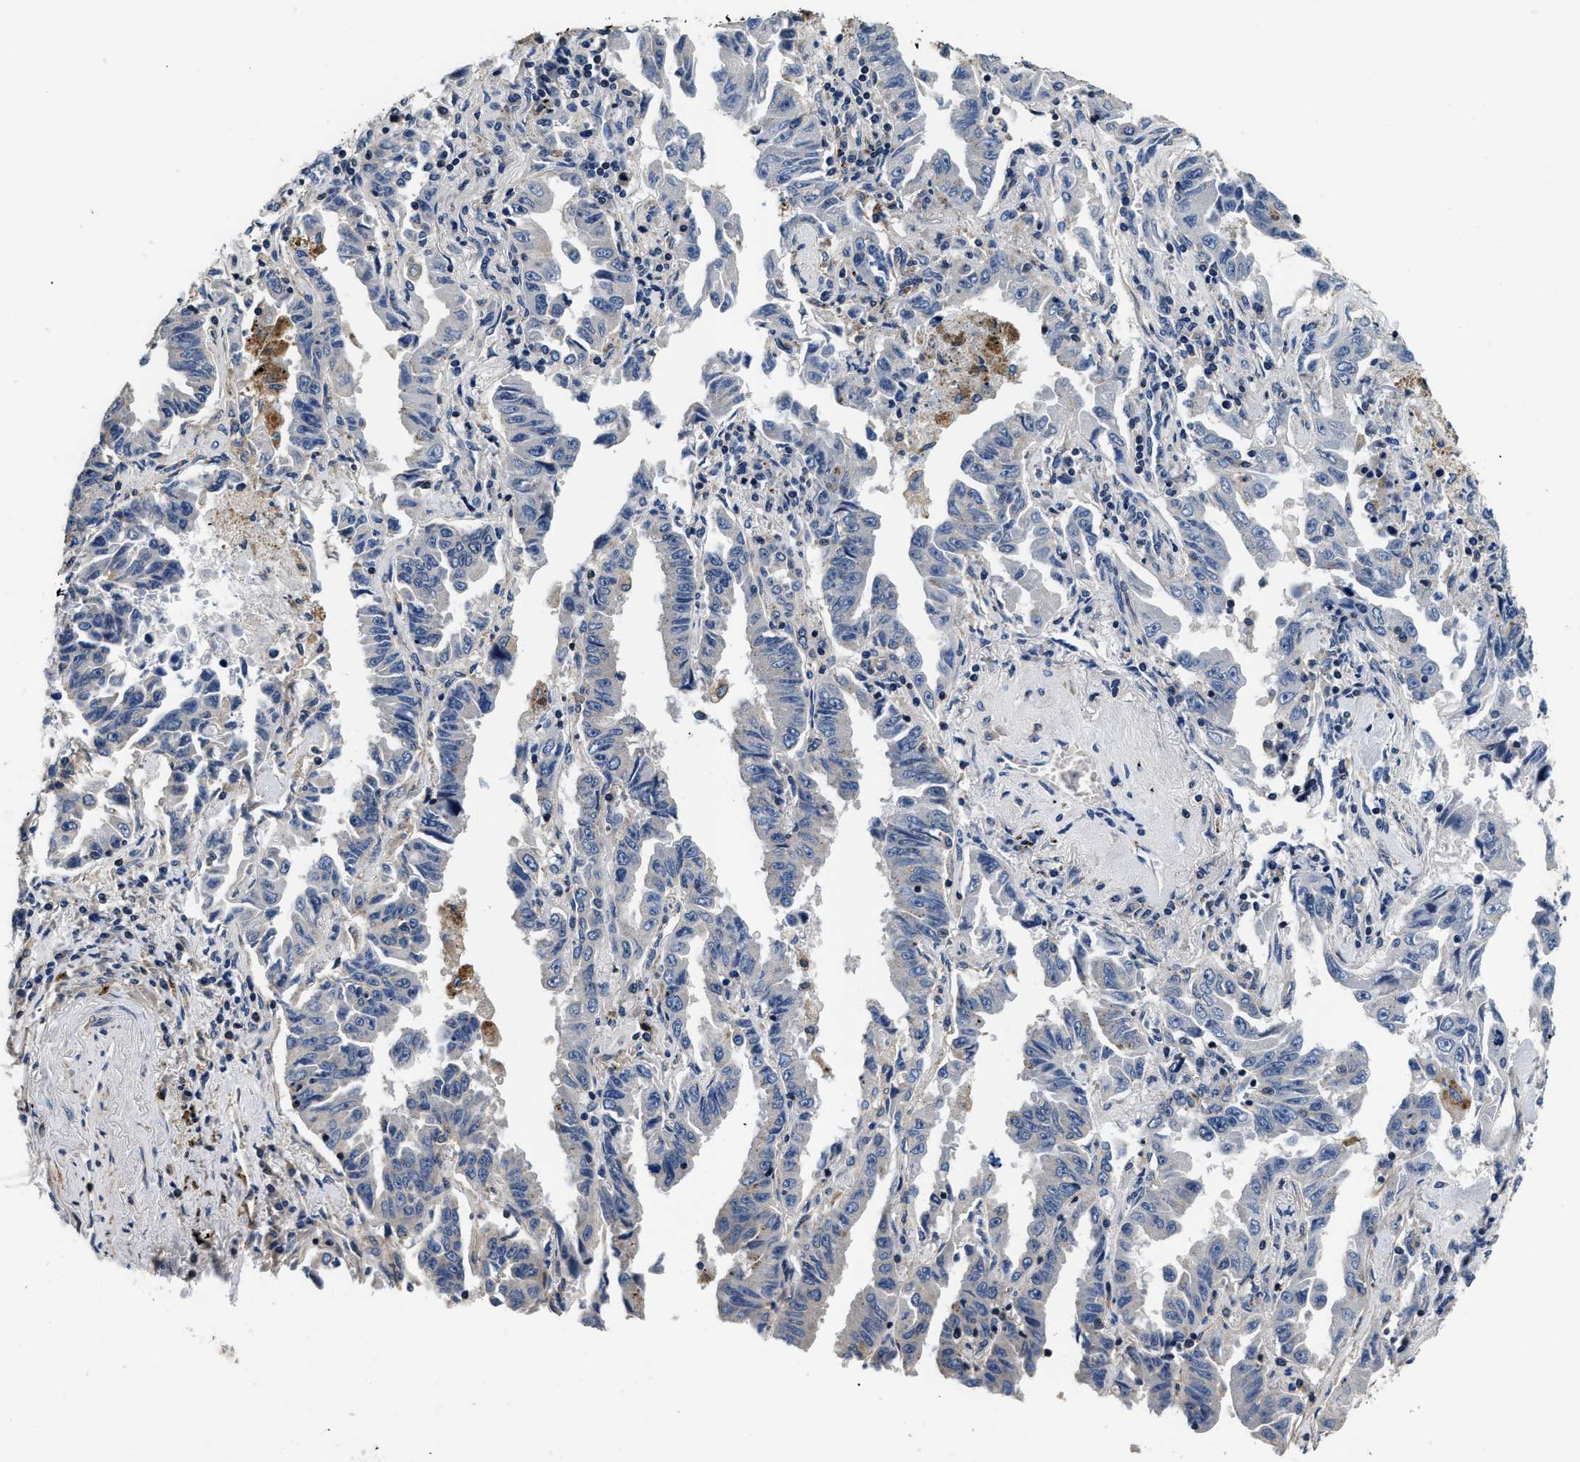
{"staining": {"intensity": "negative", "quantity": "none", "location": "none"}, "tissue": "lung cancer", "cell_type": "Tumor cells", "image_type": "cancer", "snomed": [{"axis": "morphology", "description": "Adenocarcinoma, NOS"}, {"axis": "topography", "description": "Lung"}], "caption": "Tumor cells are negative for protein expression in human lung cancer.", "gene": "ANKIB1", "patient": {"sex": "female", "age": 51}}